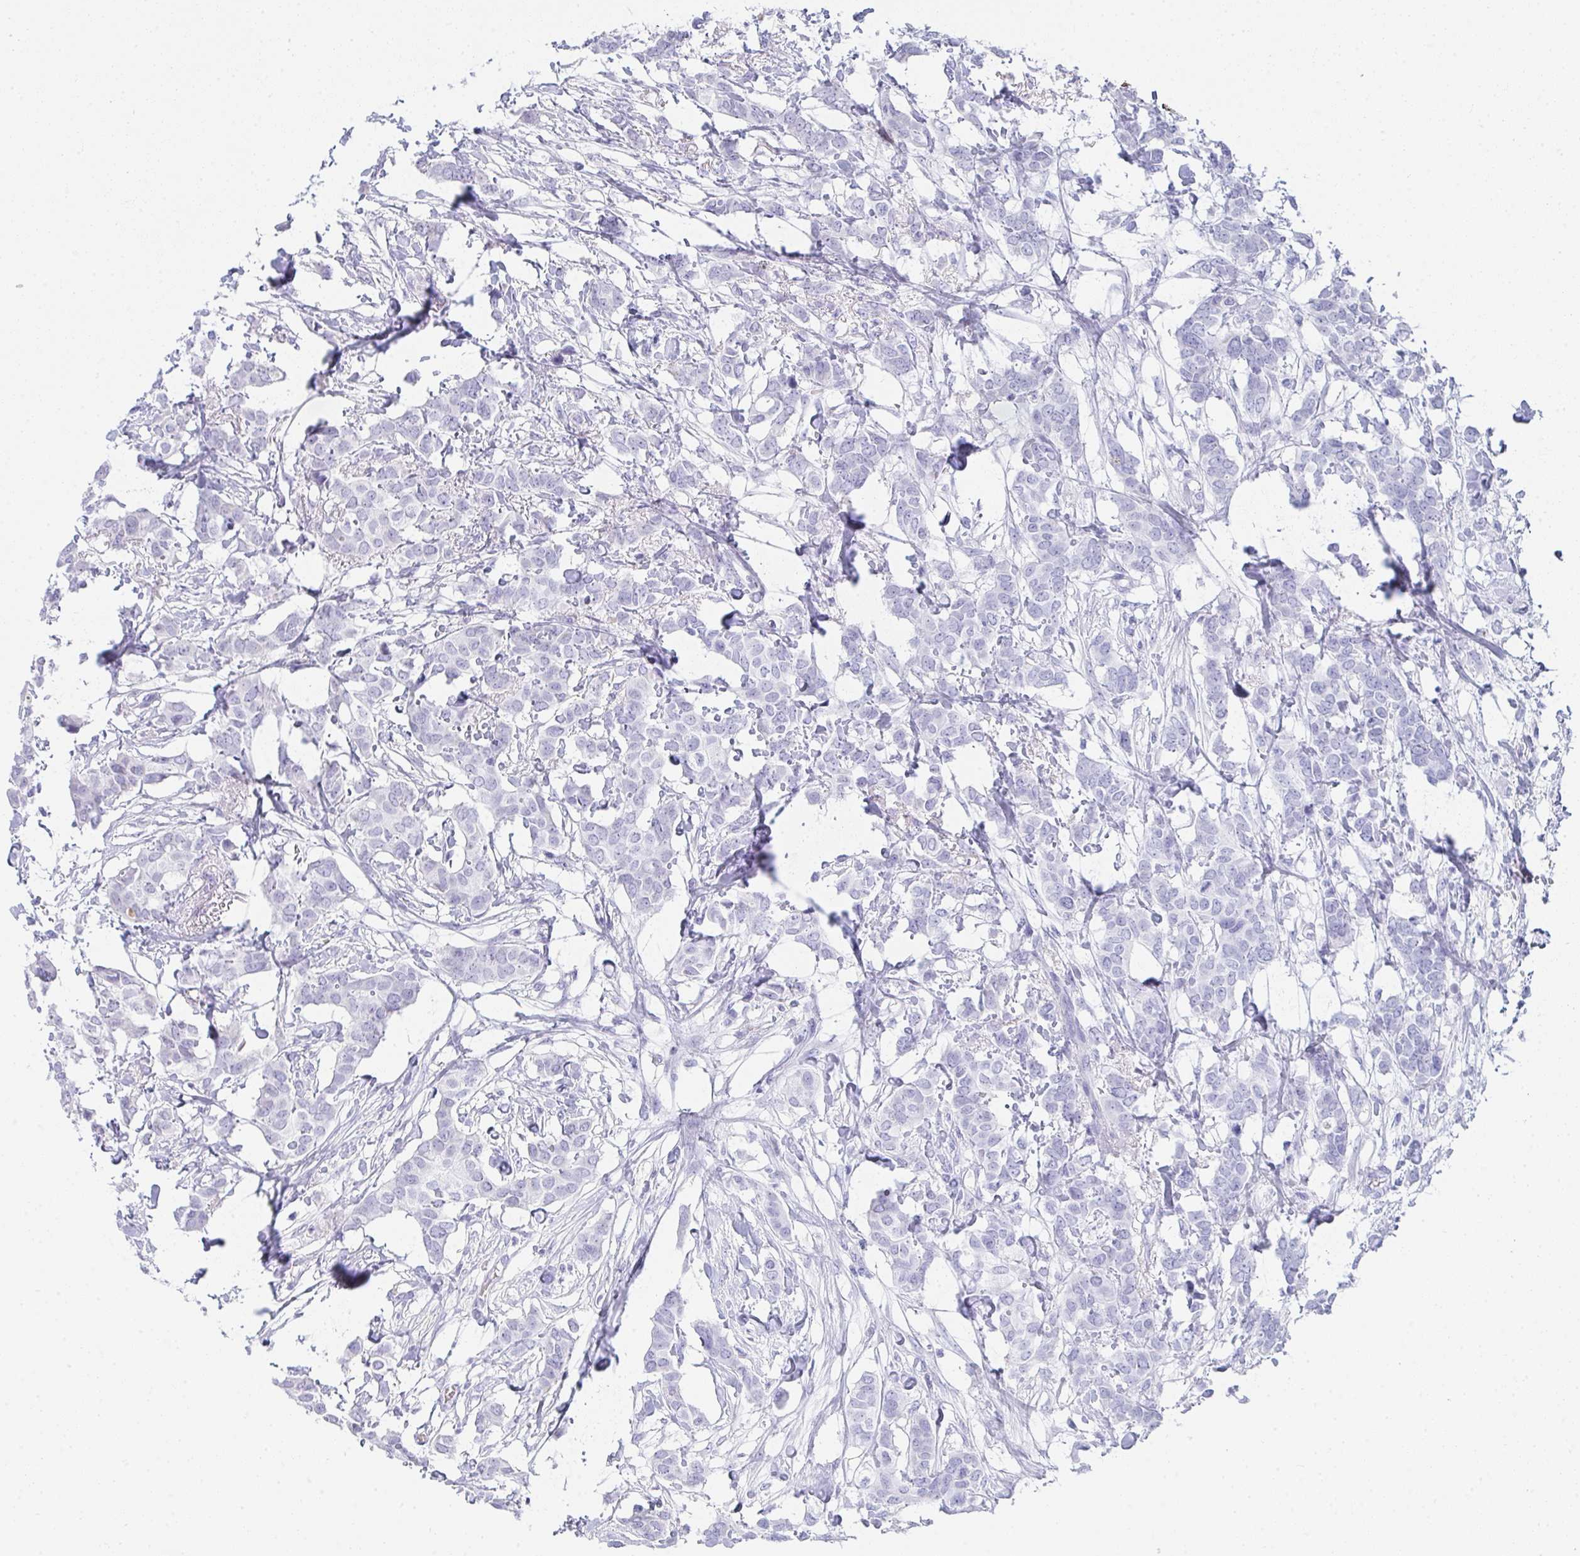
{"staining": {"intensity": "negative", "quantity": "none", "location": "none"}, "tissue": "breast cancer", "cell_type": "Tumor cells", "image_type": "cancer", "snomed": [{"axis": "morphology", "description": "Duct carcinoma"}, {"axis": "topography", "description": "Breast"}], "caption": "Tumor cells show no significant positivity in breast intraductal carcinoma. Nuclei are stained in blue.", "gene": "ZNF182", "patient": {"sex": "female", "age": 62}}